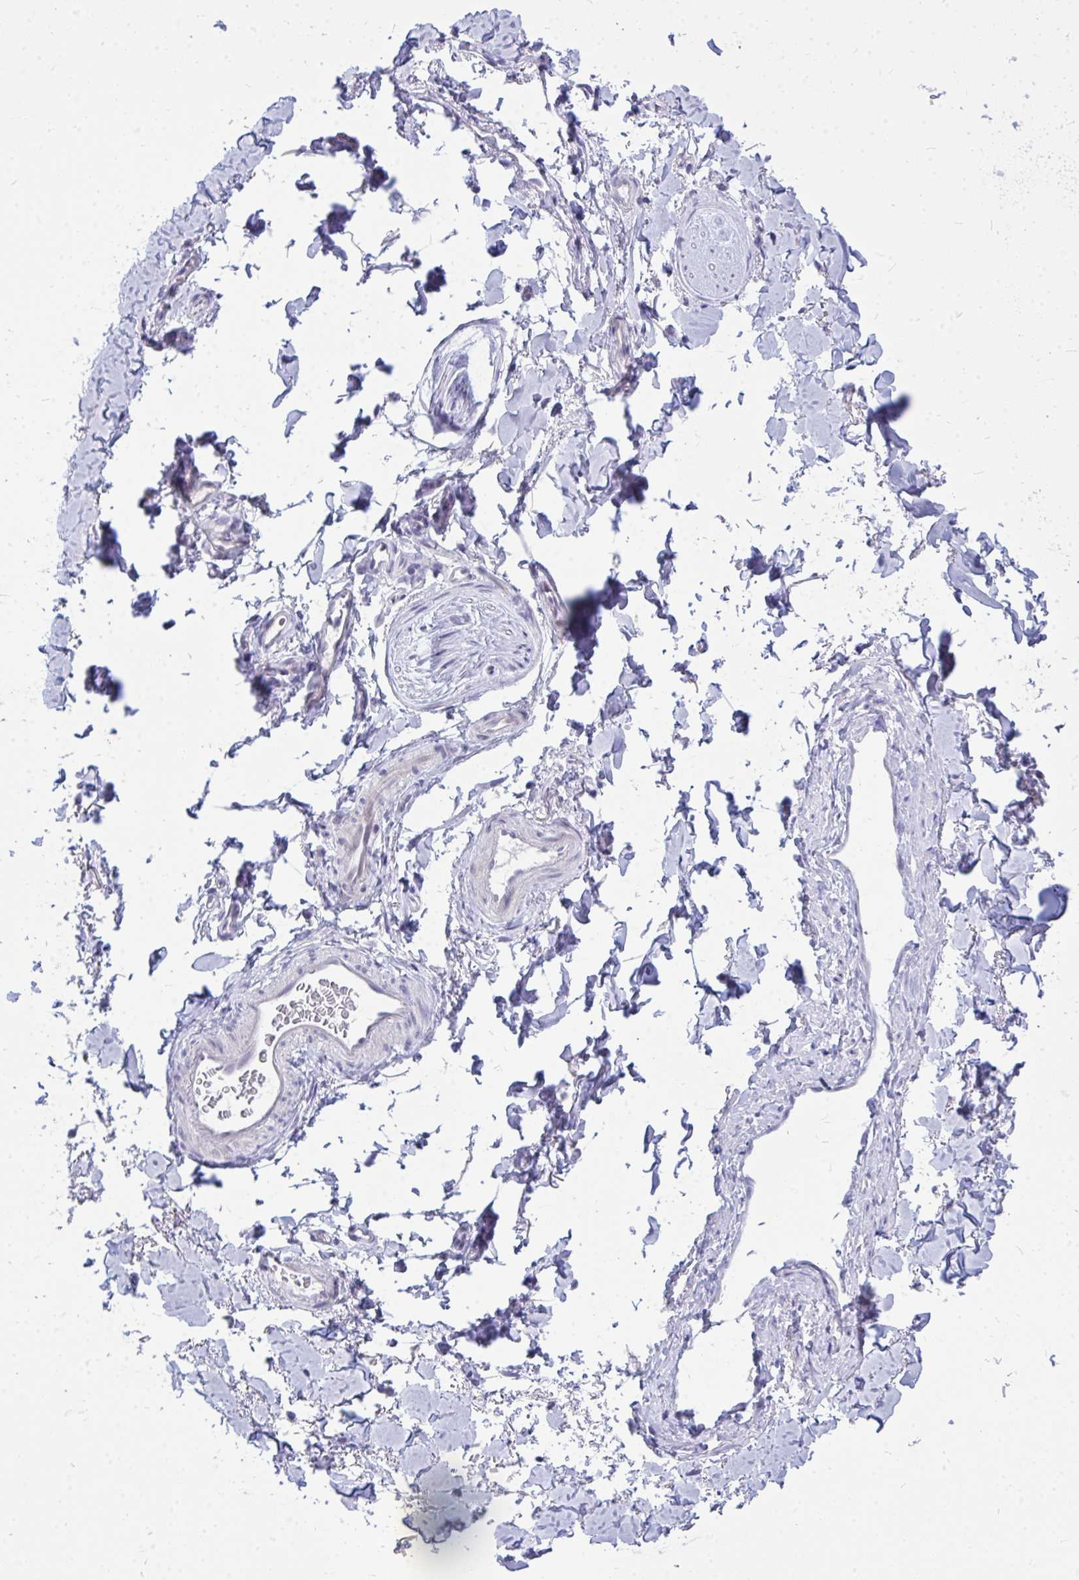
{"staining": {"intensity": "negative", "quantity": "none", "location": "none"}, "tissue": "adipose tissue", "cell_type": "Adipocytes", "image_type": "normal", "snomed": [{"axis": "morphology", "description": "Normal tissue, NOS"}, {"axis": "topography", "description": "Vulva"}, {"axis": "topography", "description": "Peripheral nerve tissue"}], "caption": "IHC photomicrograph of benign human adipose tissue stained for a protein (brown), which exhibits no positivity in adipocytes.", "gene": "ZSCAN25", "patient": {"sex": "female", "age": 66}}